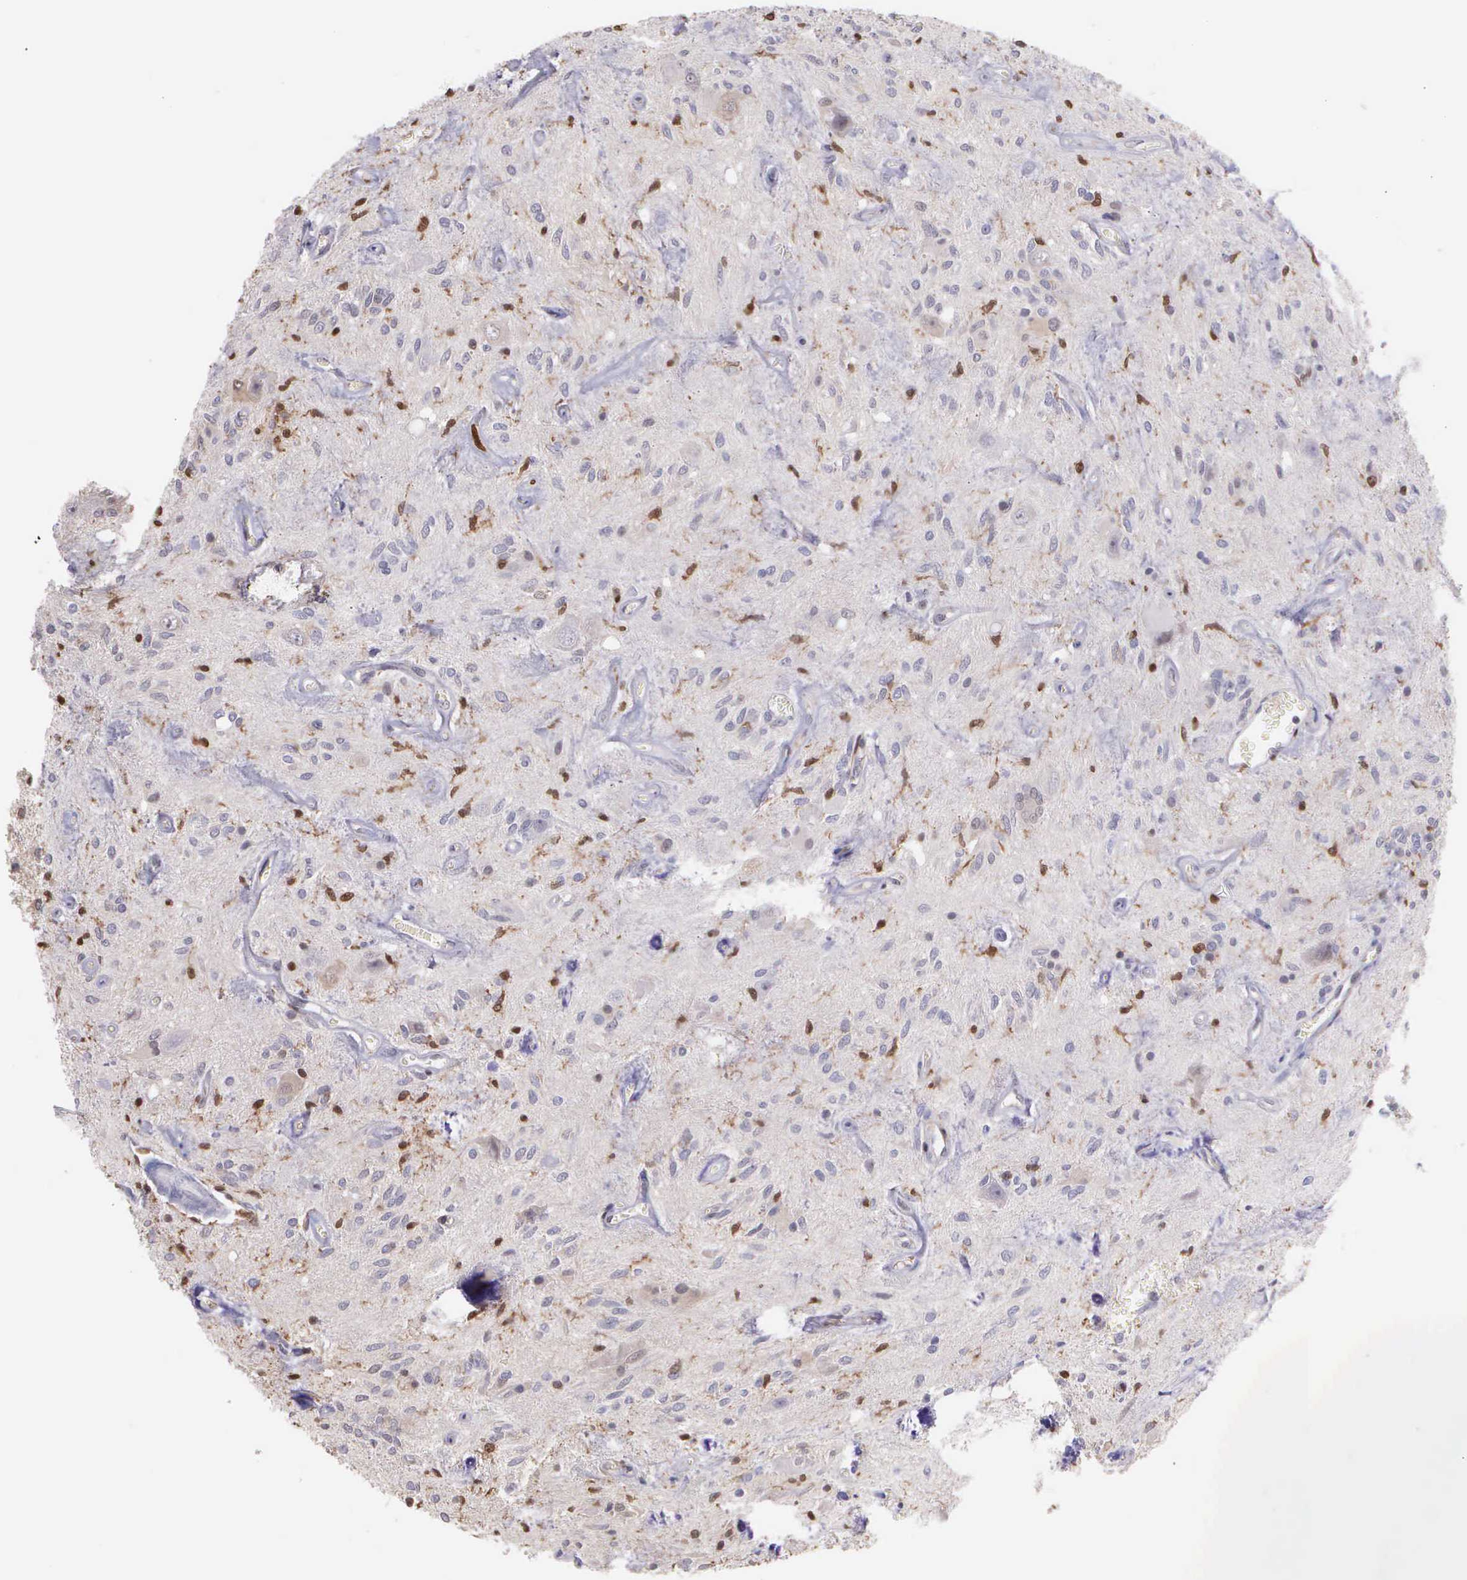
{"staining": {"intensity": "moderate", "quantity": "<25%", "location": "nuclear"}, "tissue": "glioma", "cell_type": "Tumor cells", "image_type": "cancer", "snomed": [{"axis": "morphology", "description": "Glioma, malignant, Low grade"}, {"axis": "topography", "description": "Brain"}], "caption": "Malignant low-grade glioma stained for a protein (brown) exhibits moderate nuclear positive positivity in approximately <25% of tumor cells.", "gene": "BID", "patient": {"sex": "female", "age": 15}}